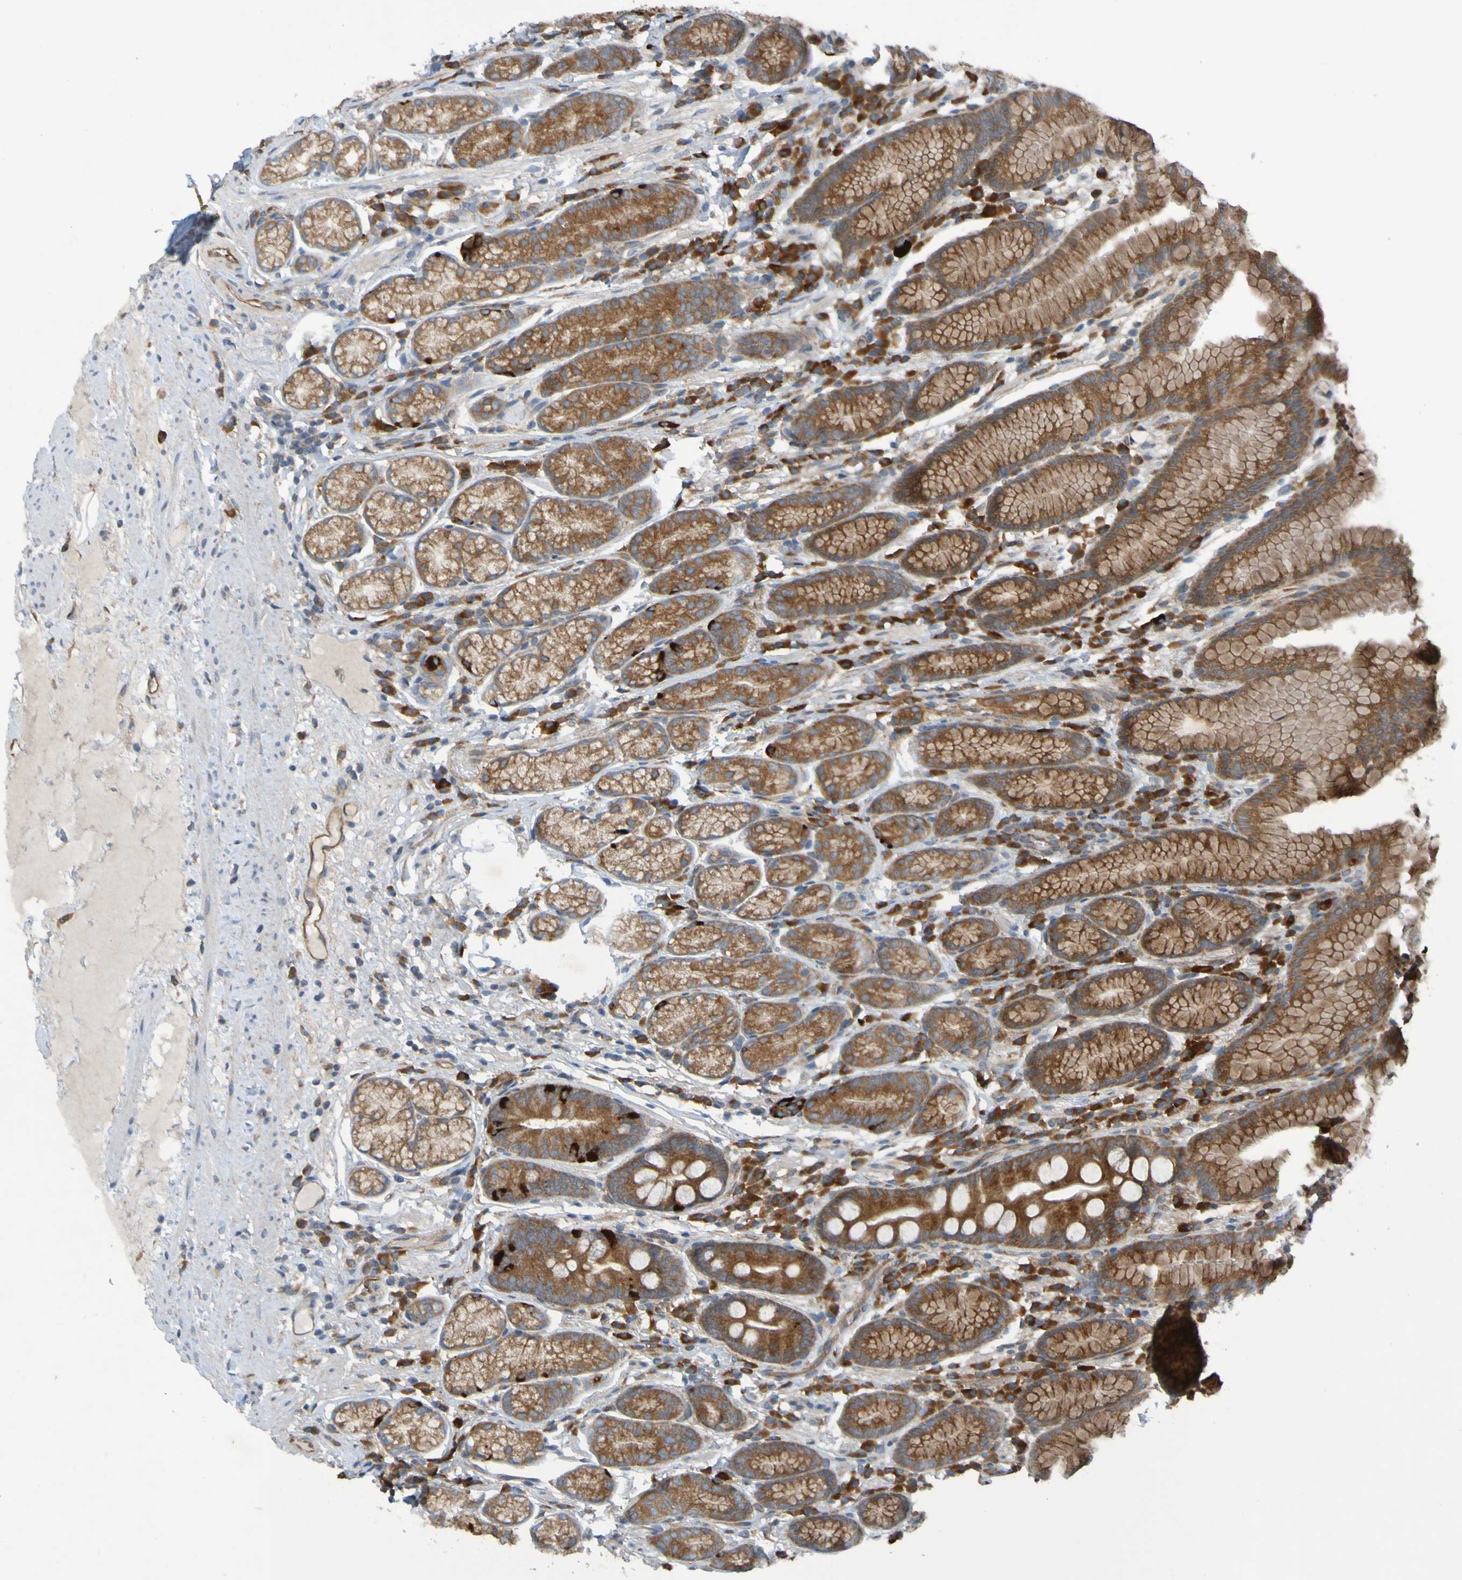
{"staining": {"intensity": "moderate", "quantity": ">75%", "location": "cytoplasmic/membranous"}, "tissue": "stomach", "cell_type": "Glandular cells", "image_type": "normal", "snomed": [{"axis": "morphology", "description": "Normal tissue, NOS"}, {"axis": "topography", "description": "Stomach, lower"}], "caption": "High-power microscopy captured an IHC photomicrograph of normal stomach, revealing moderate cytoplasmic/membranous expression in approximately >75% of glandular cells.", "gene": "DNAJC4", "patient": {"sex": "male", "age": 52}}